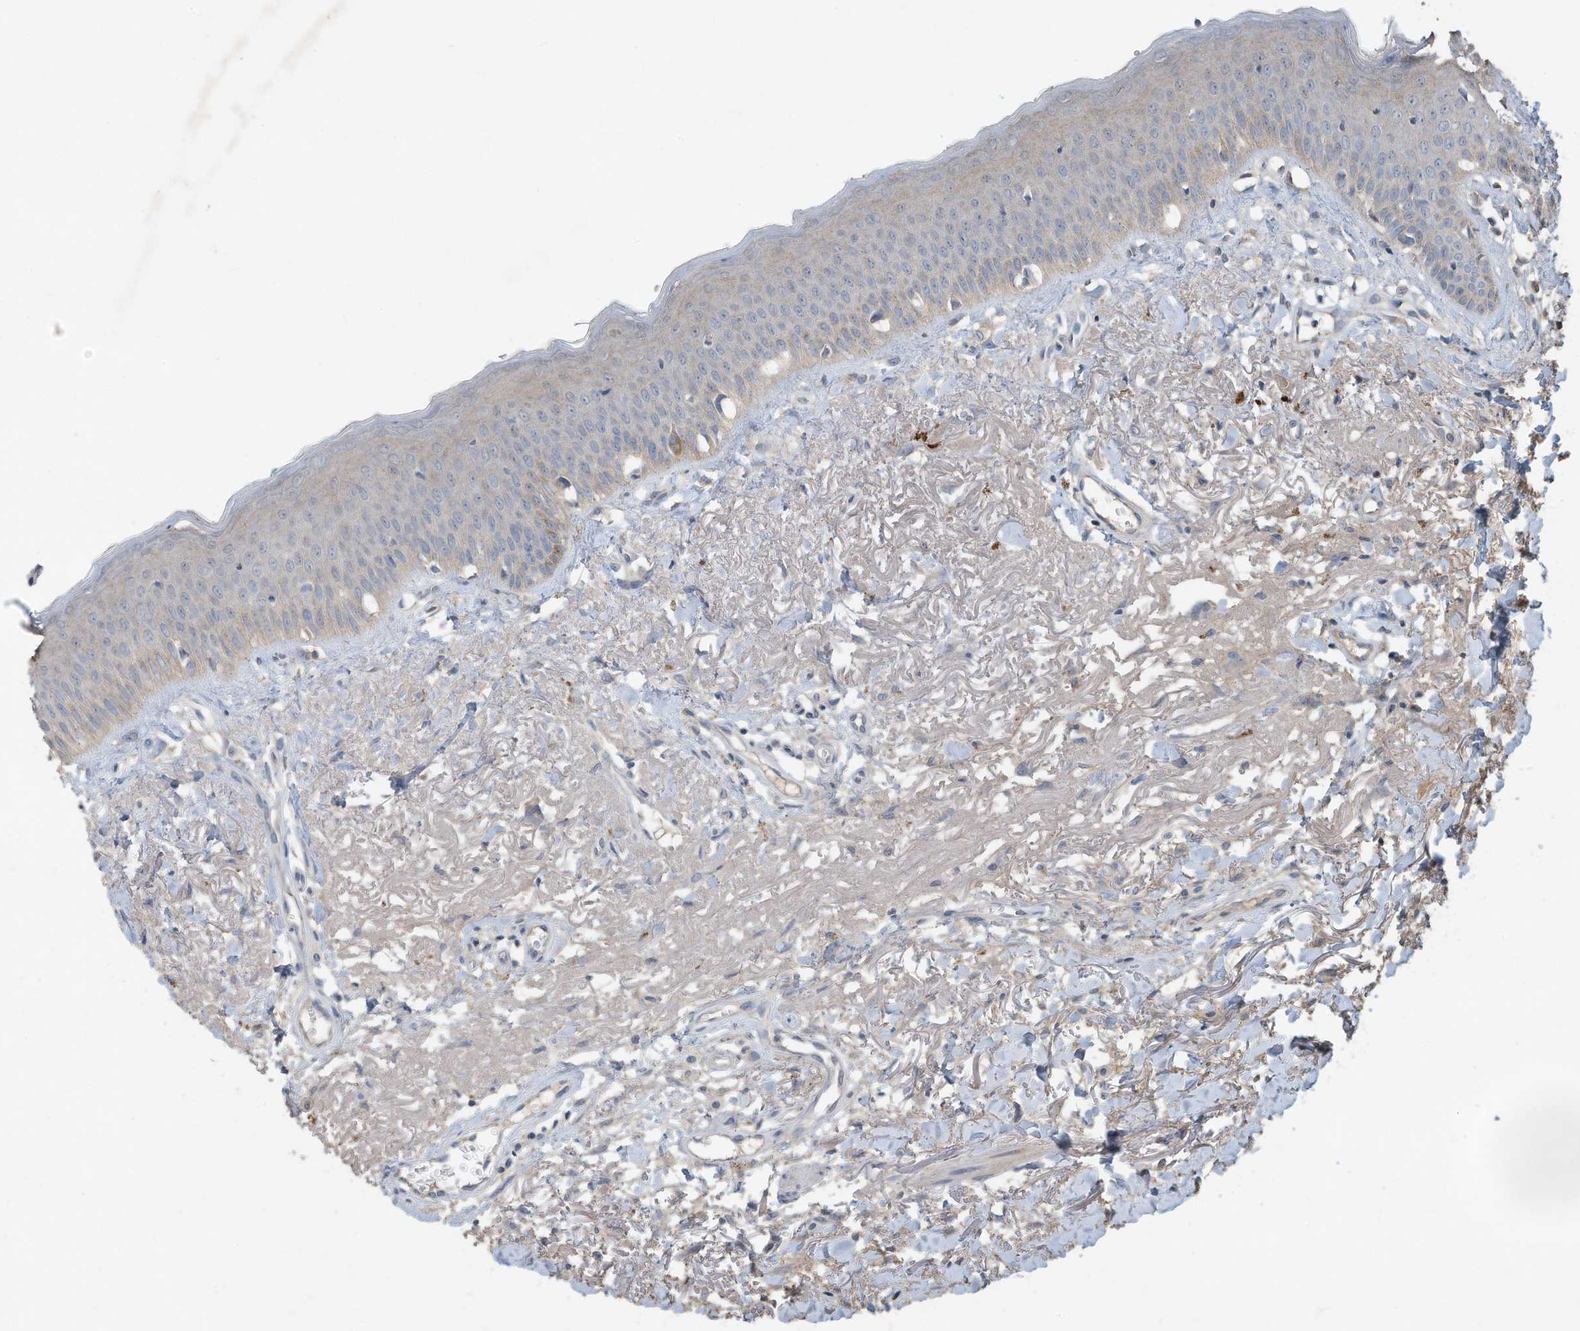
{"staining": {"intensity": "moderate", "quantity": "<25%", "location": "cytoplasmic/membranous"}, "tissue": "oral mucosa", "cell_type": "Squamous epithelial cells", "image_type": "normal", "snomed": [{"axis": "morphology", "description": "Normal tissue, NOS"}, {"axis": "topography", "description": "Oral tissue"}], "caption": "DAB (3,3'-diaminobenzidine) immunohistochemical staining of benign human oral mucosa demonstrates moderate cytoplasmic/membranous protein staining in approximately <25% of squamous epithelial cells.", "gene": "CAPN13", "patient": {"sex": "female", "age": 70}}